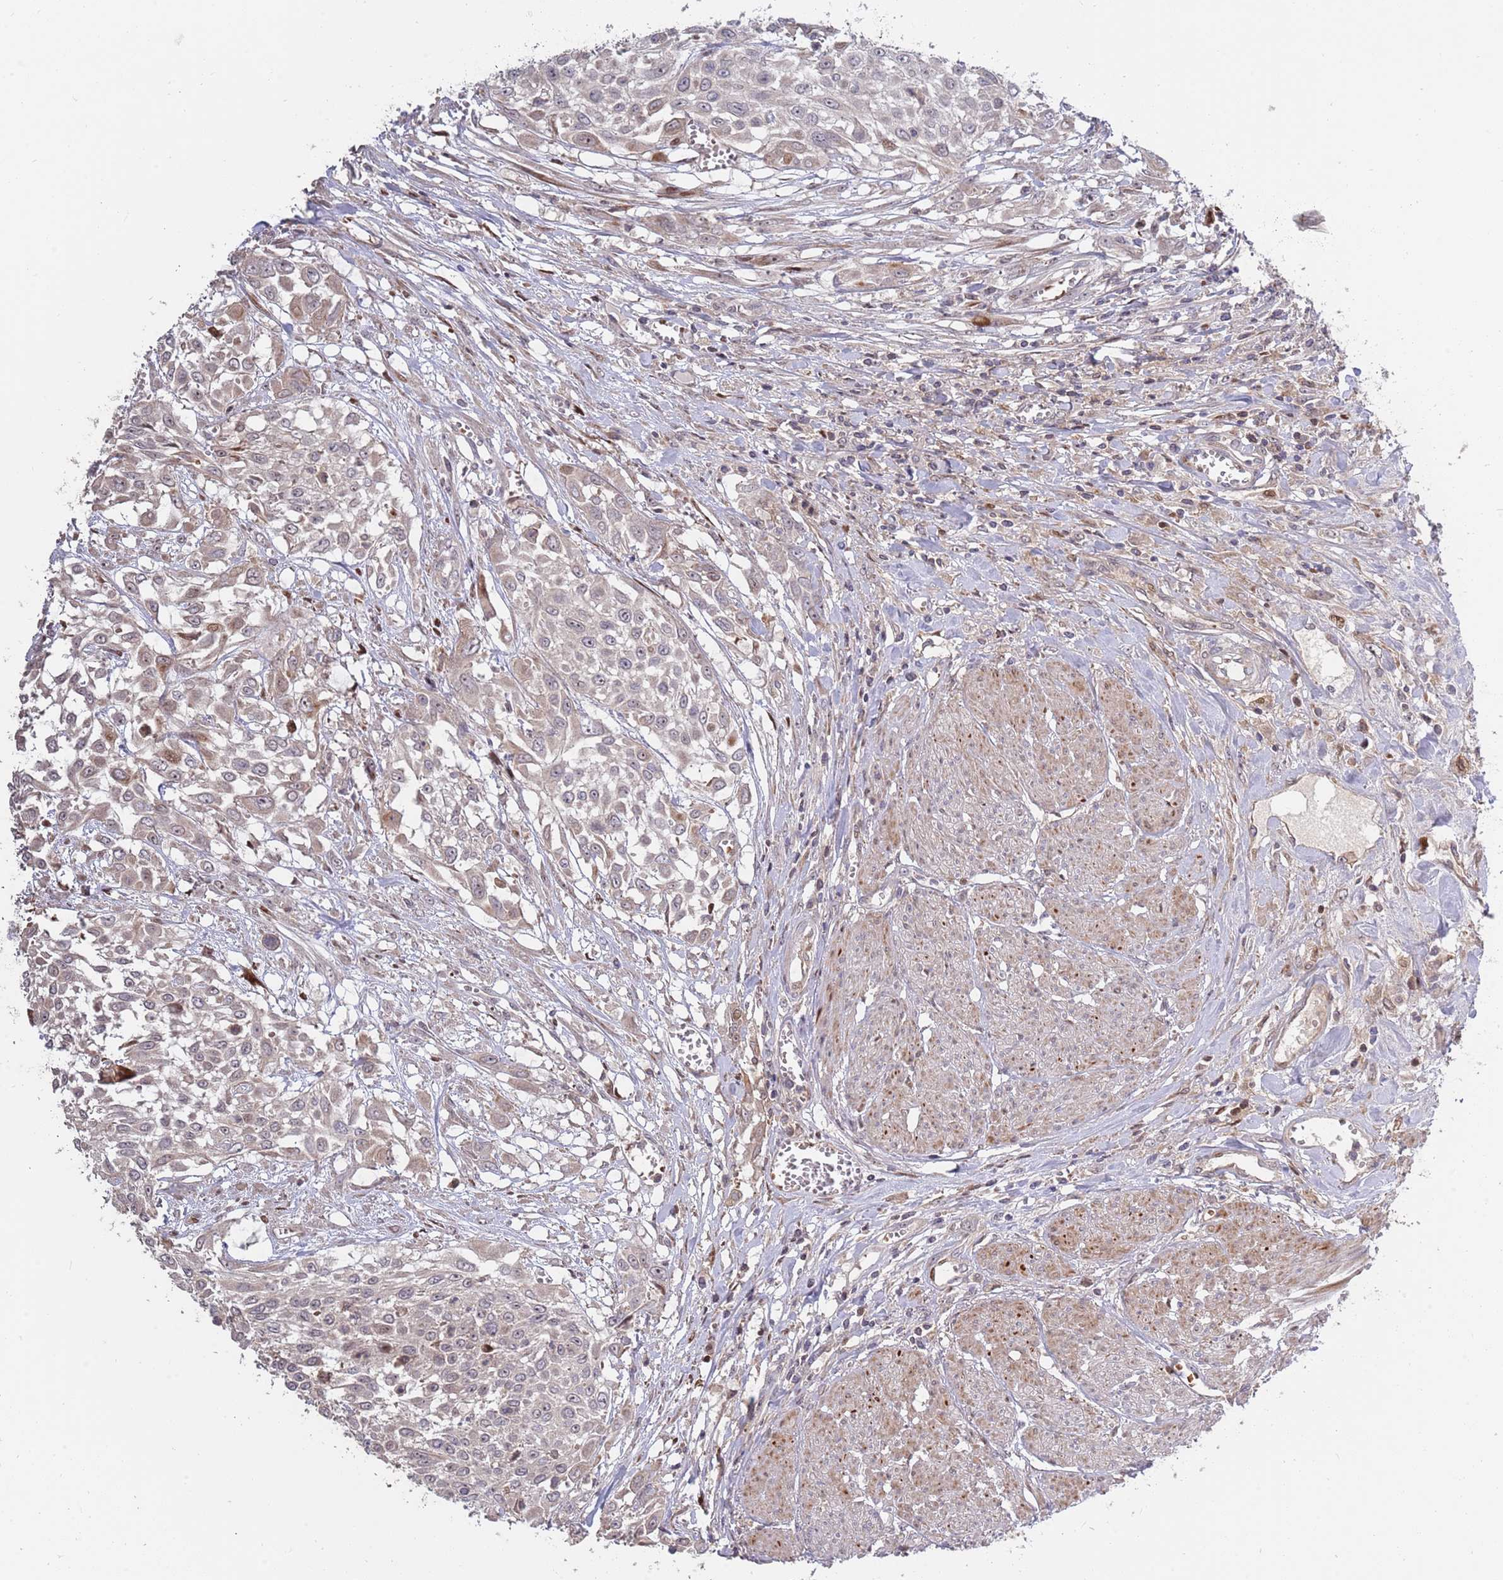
{"staining": {"intensity": "negative", "quantity": "none", "location": "none"}, "tissue": "urothelial cancer", "cell_type": "Tumor cells", "image_type": "cancer", "snomed": [{"axis": "morphology", "description": "Urothelial carcinoma, High grade"}, {"axis": "topography", "description": "Urinary bladder"}], "caption": "High power microscopy histopathology image of an immunohistochemistry (IHC) photomicrograph of urothelial carcinoma (high-grade), revealing no significant staining in tumor cells. (DAB (3,3'-diaminobenzidine) IHC with hematoxylin counter stain).", "gene": "SYNDIG1L", "patient": {"sex": "male", "age": 57}}